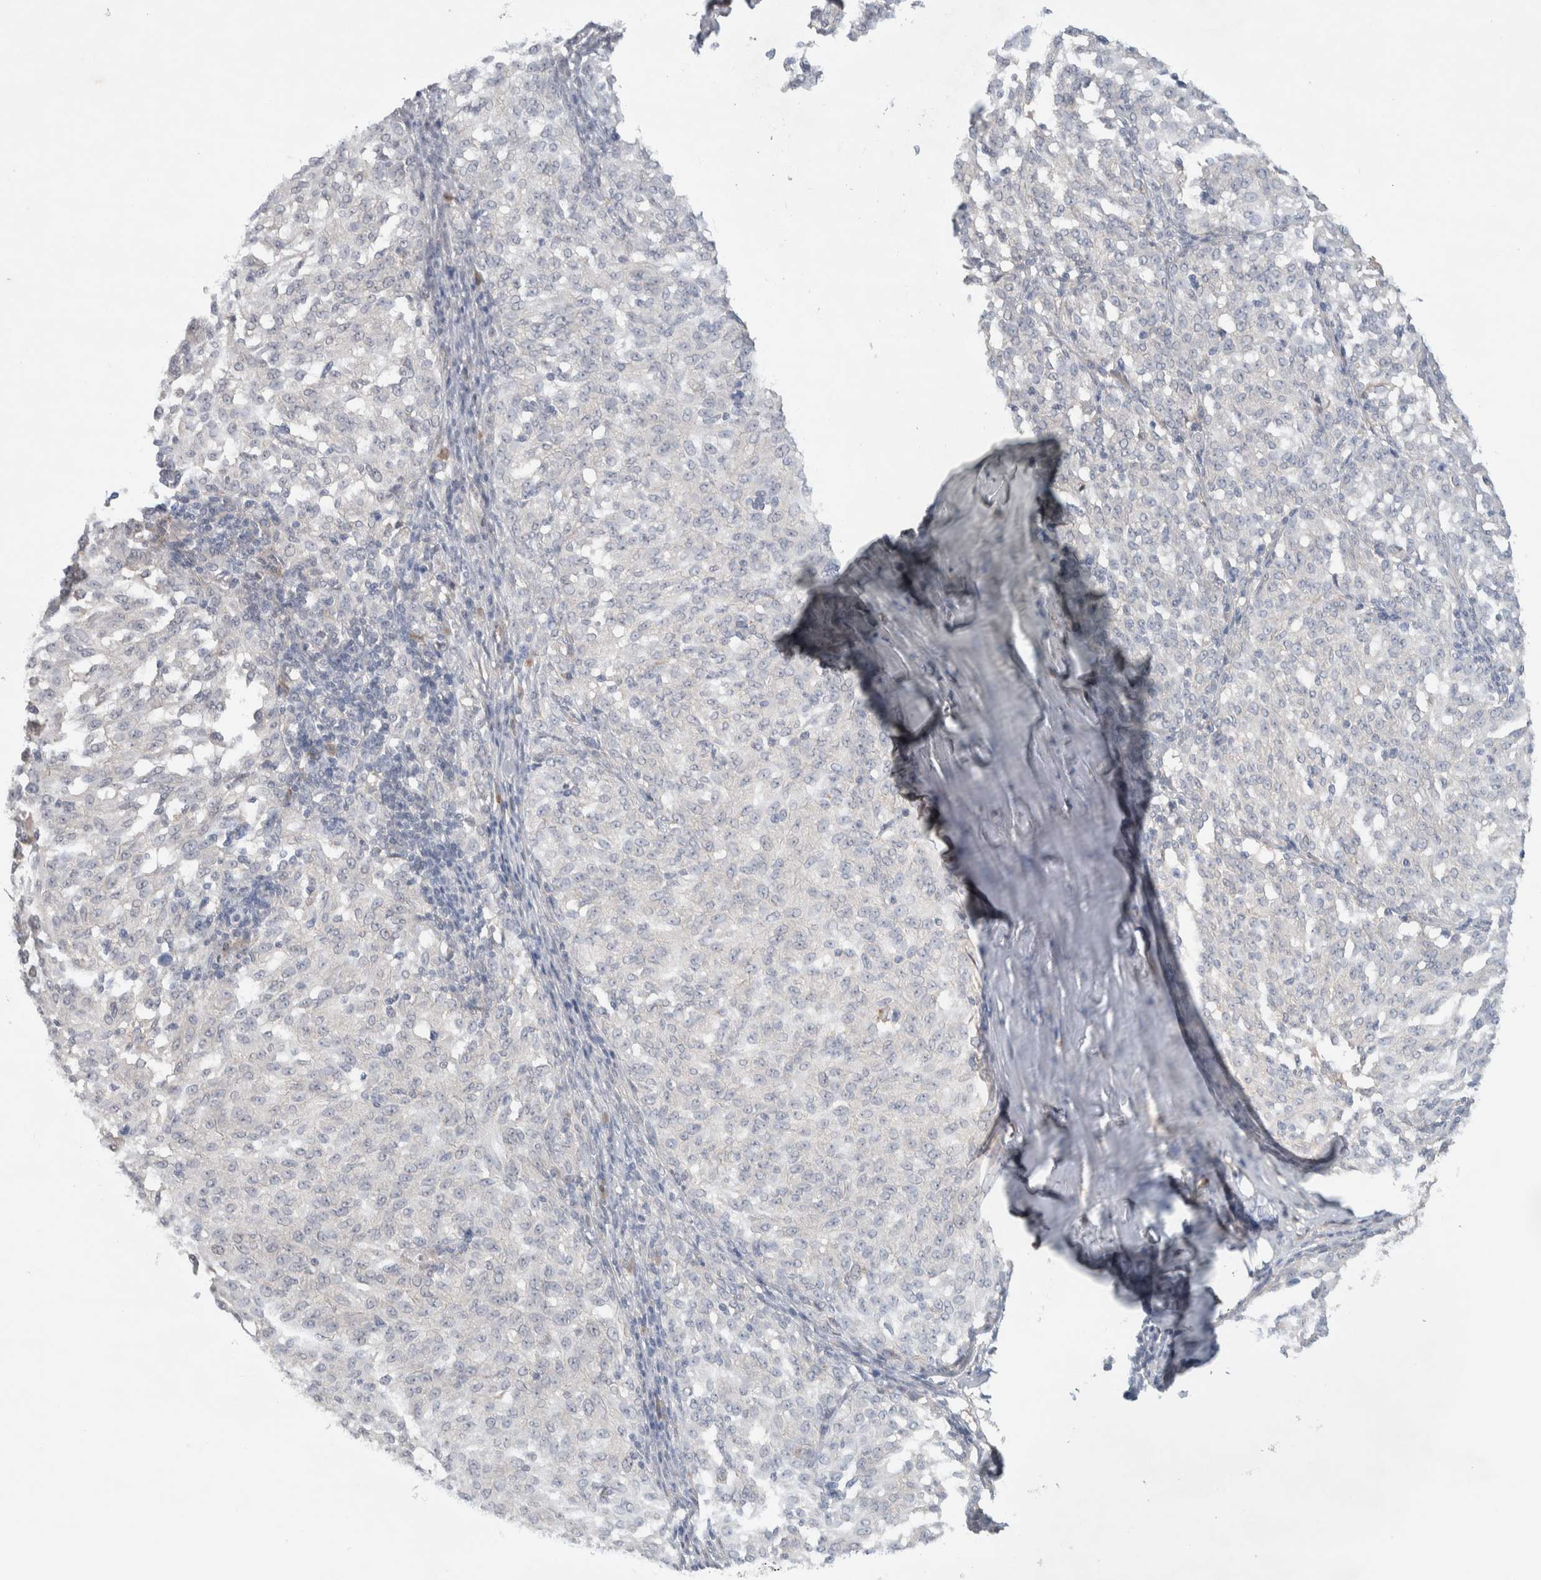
{"staining": {"intensity": "negative", "quantity": "none", "location": "none"}, "tissue": "melanoma", "cell_type": "Tumor cells", "image_type": "cancer", "snomed": [{"axis": "morphology", "description": "Malignant melanoma, NOS"}, {"axis": "topography", "description": "Skin"}], "caption": "DAB immunohistochemical staining of human melanoma reveals no significant positivity in tumor cells. (Brightfield microscopy of DAB immunohistochemistry (IHC) at high magnification).", "gene": "DEPTOR", "patient": {"sex": "female", "age": 72}}